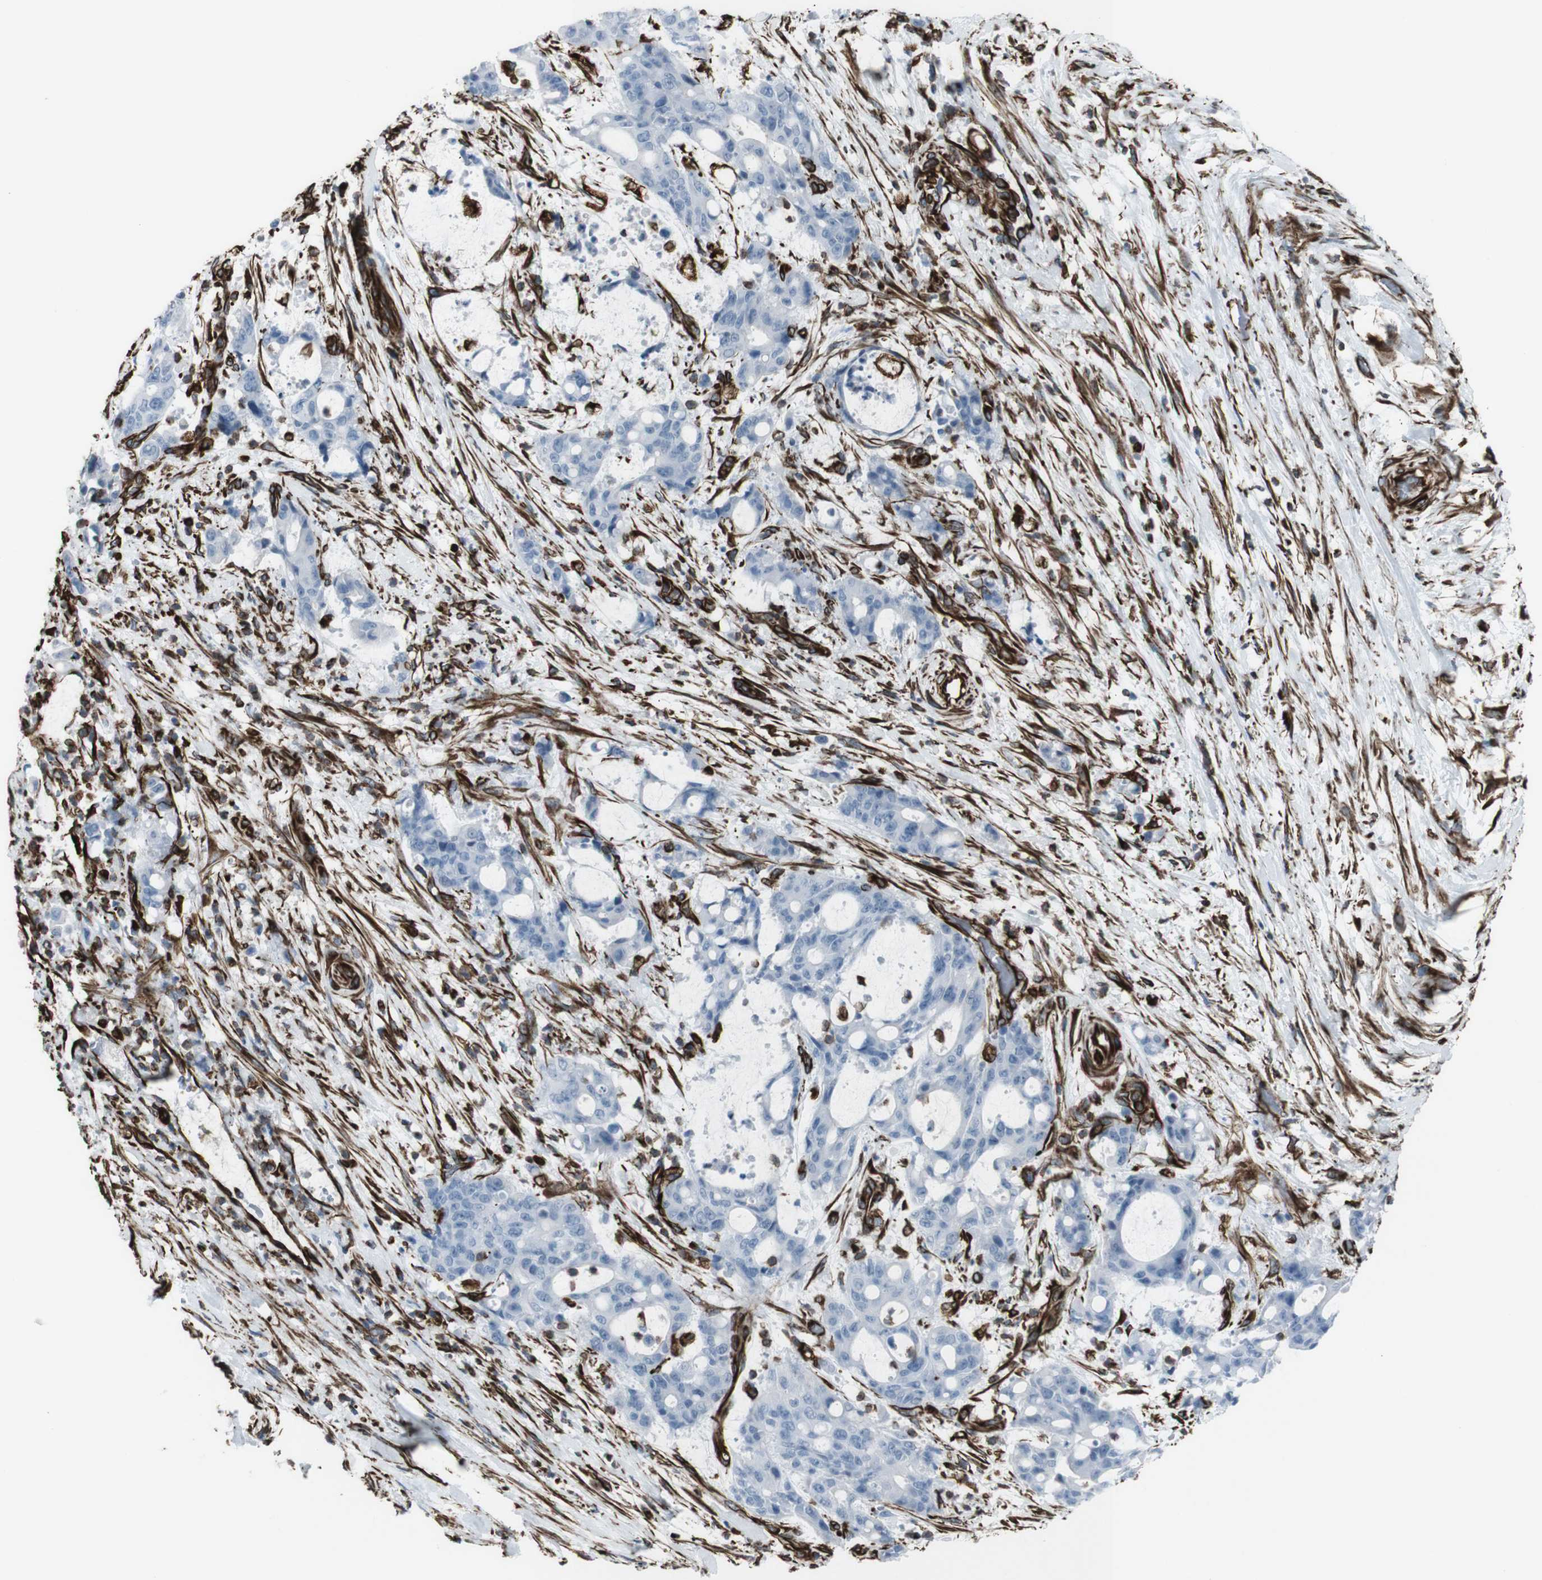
{"staining": {"intensity": "negative", "quantity": "none", "location": "none"}, "tissue": "liver cancer", "cell_type": "Tumor cells", "image_type": "cancer", "snomed": [{"axis": "morphology", "description": "Normal tissue, NOS"}, {"axis": "morphology", "description": "Cholangiocarcinoma"}, {"axis": "topography", "description": "Liver"}, {"axis": "topography", "description": "Peripheral nerve tissue"}], "caption": "DAB immunohistochemical staining of human cholangiocarcinoma (liver) displays no significant positivity in tumor cells. Nuclei are stained in blue.", "gene": "ZDHHC6", "patient": {"sex": "female", "age": 73}}